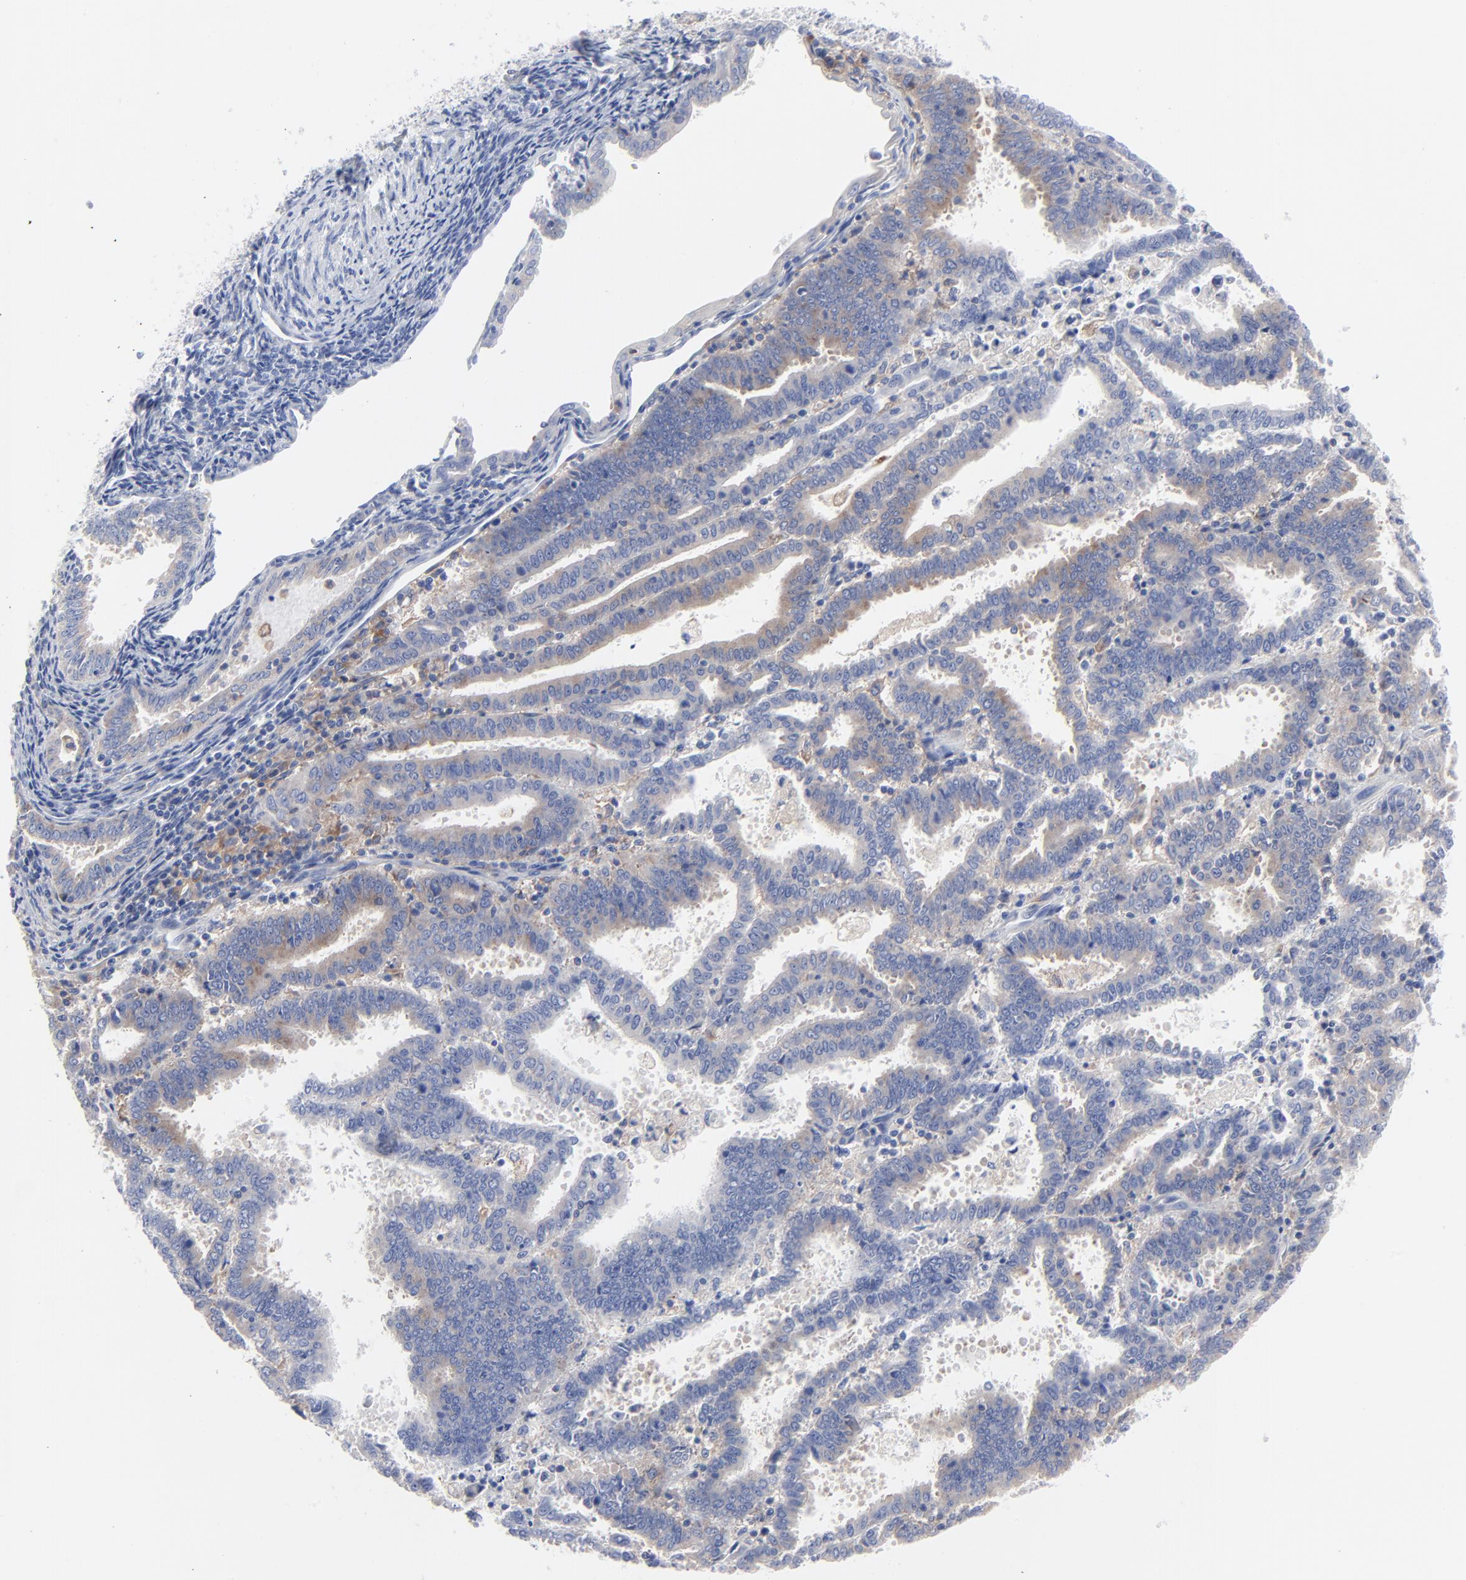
{"staining": {"intensity": "weak", "quantity": "25%-75%", "location": "cytoplasmic/membranous"}, "tissue": "endometrial cancer", "cell_type": "Tumor cells", "image_type": "cancer", "snomed": [{"axis": "morphology", "description": "Adenocarcinoma, NOS"}, {"axis": "topography", "description": "Uterus"}], "caption": "A micrograph of human endometrial cancer stained for a protein demonstrates weak cytoplasmic/membranous brown staining in tumor cells.", "gene": "STAT2", "patient": {"sex": "female", "age": 83}}